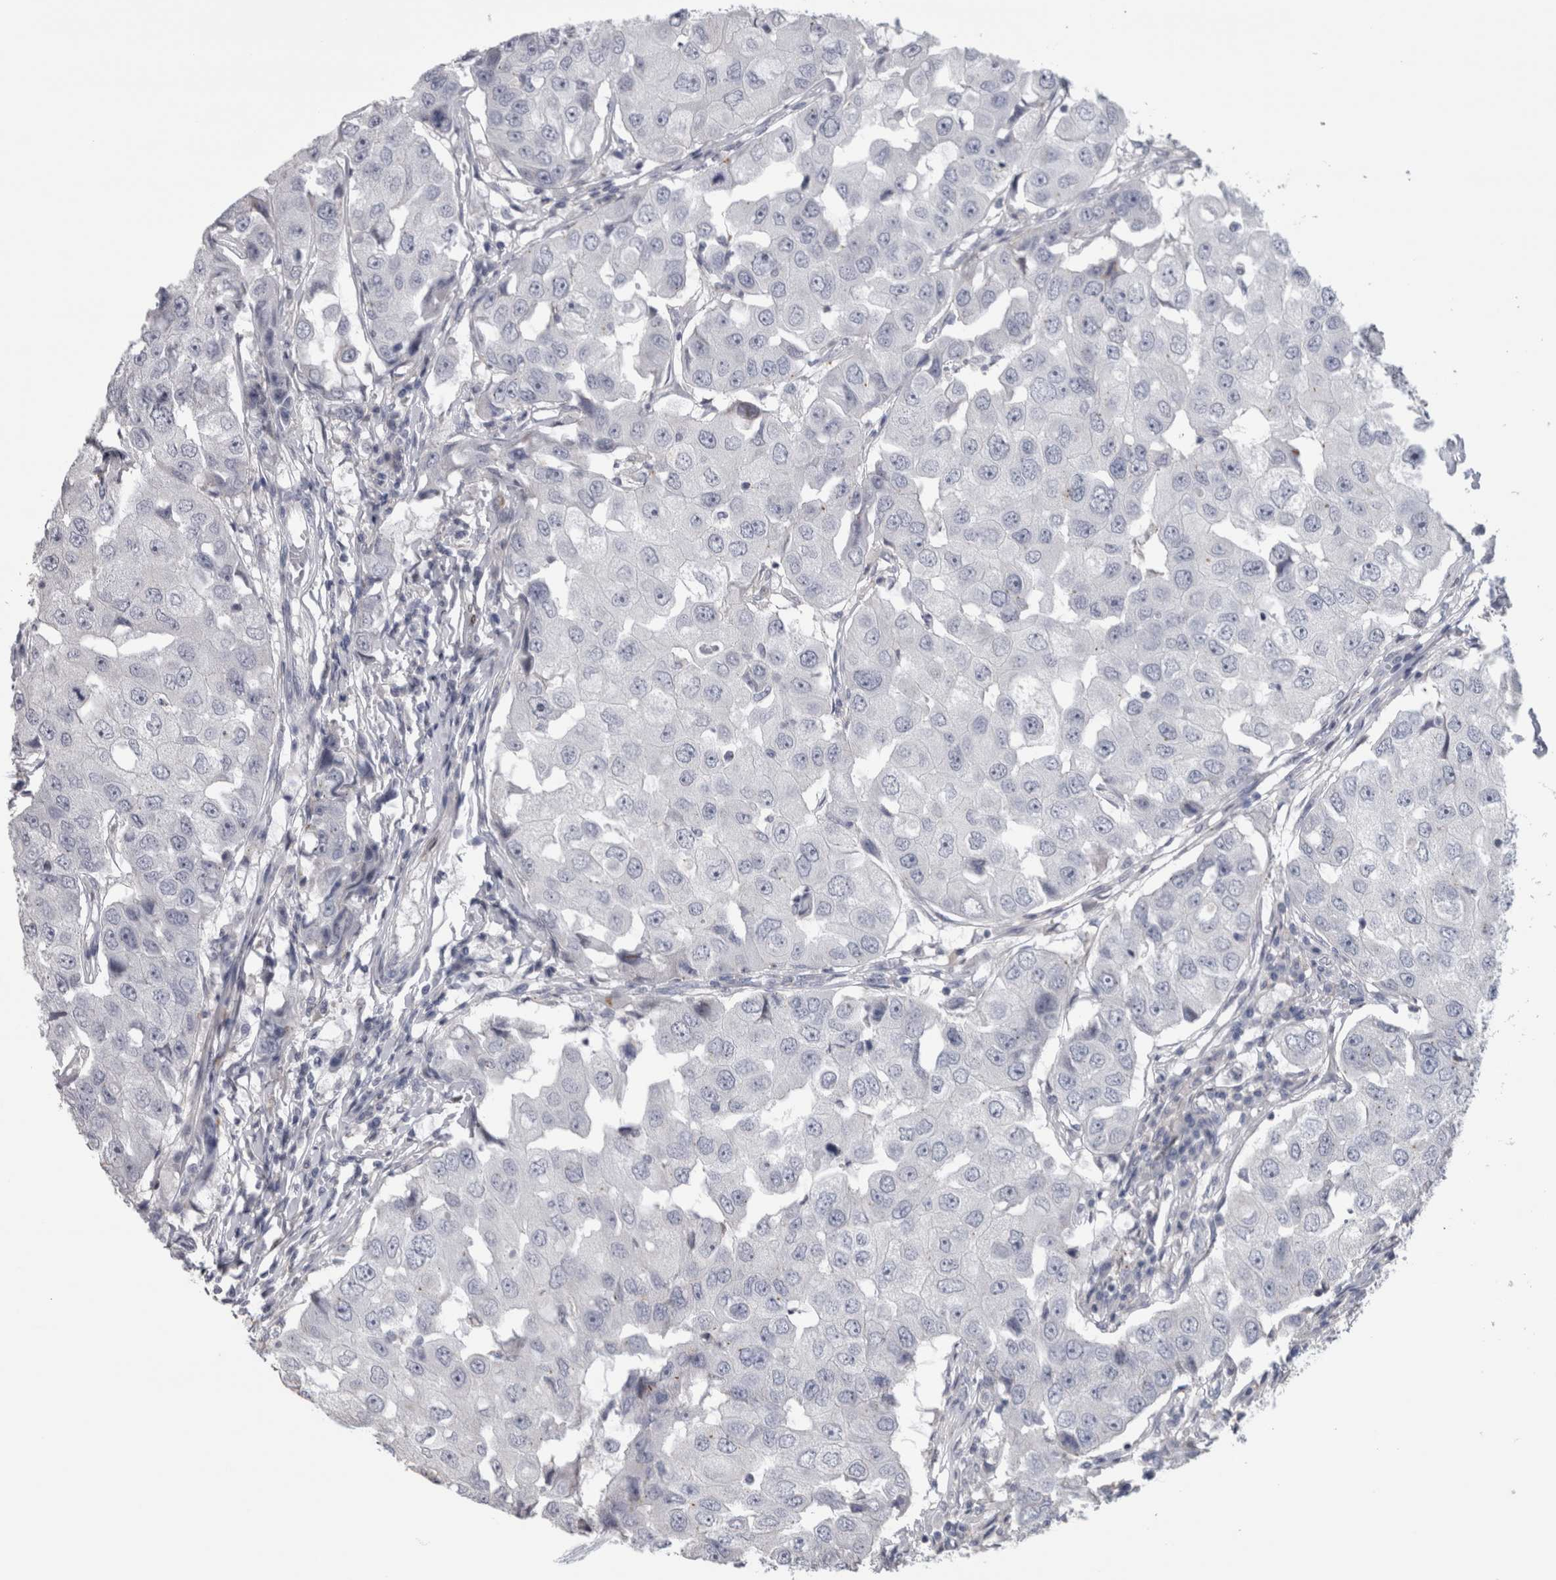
{"staining": {"intensity": "negative", "quantity": "none", "location": "none"}, "tissue": "breast cancer", "cell_type": "Tumor cells", "image_type": "cancer", "snomed": [{"axis": "morphology", "description": "Duct carcinoma"}, {"axis": "topography", "description": "Breast"}], "caption": "Breast infiltrating ductal carcinoma stained for a protein using immunohistochemistry reveals no expression tumor cells.", "gene": "IL33", "patient": {"sex": "female", "age": 27}}